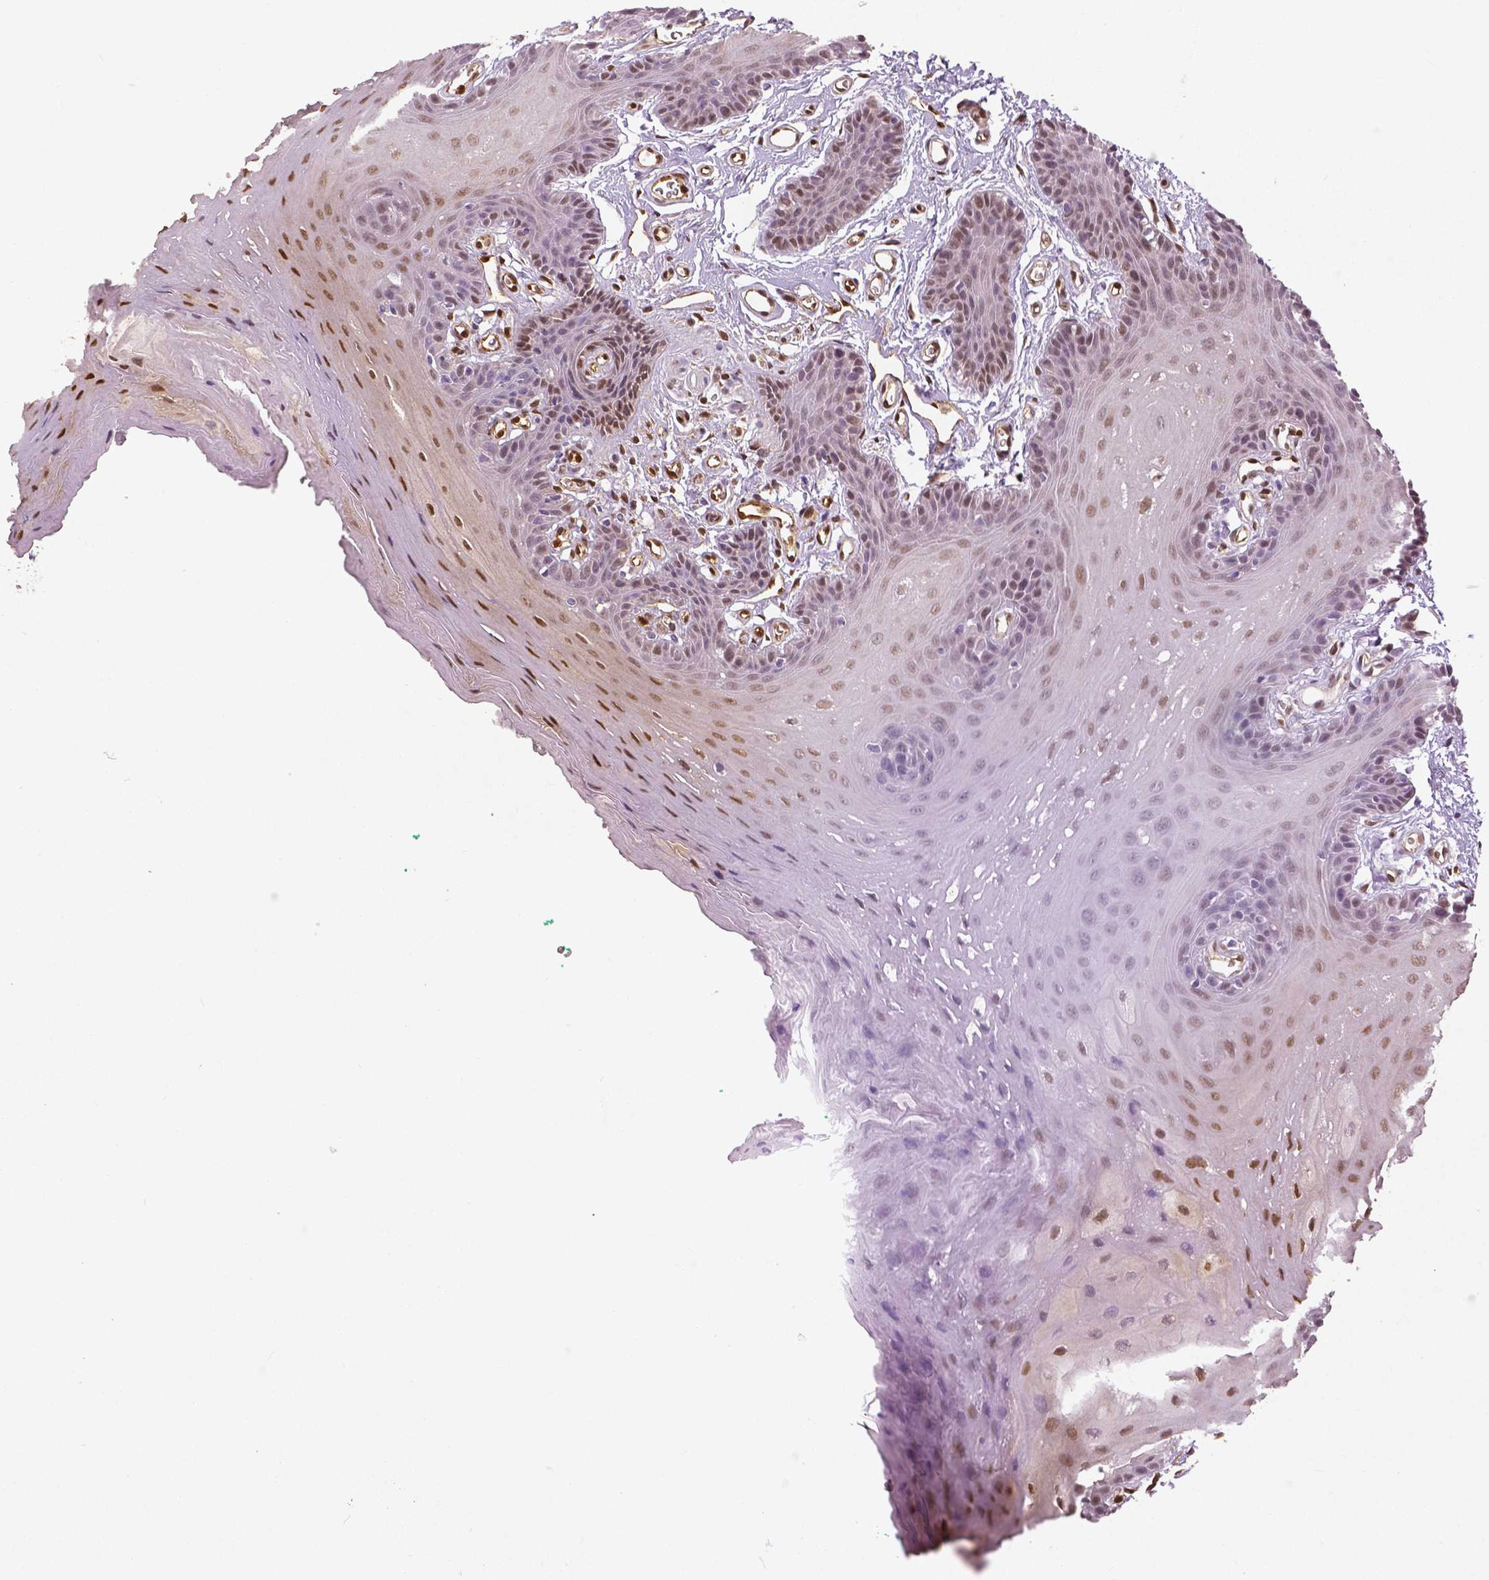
{"staining": {"intensity": "moderate", "quantity": "<25%", "location": "nuclear"}, "tissue": "oral mucosa", "cell_type": "Squamous epithelial cells", "image_type": "normal", "snomed": [{"axis": "morphology", "description": "Normal tissue, NOS"}, {"axis": "morphology", "description": "Squamous cell carcinoma, NOS"}, {"axis": "topography", "description": "Oral tissue"}, {"axis": "topography", "description": "Head-Neck"}], "caption": "A high-resolution image shows IHC staining of benign oral mucosa, which displays moderate nuclear staining in about <25% of squamous epithelial cells.", "gene": "WWTR1", "patient": {"sex": "female", "age": 50}}